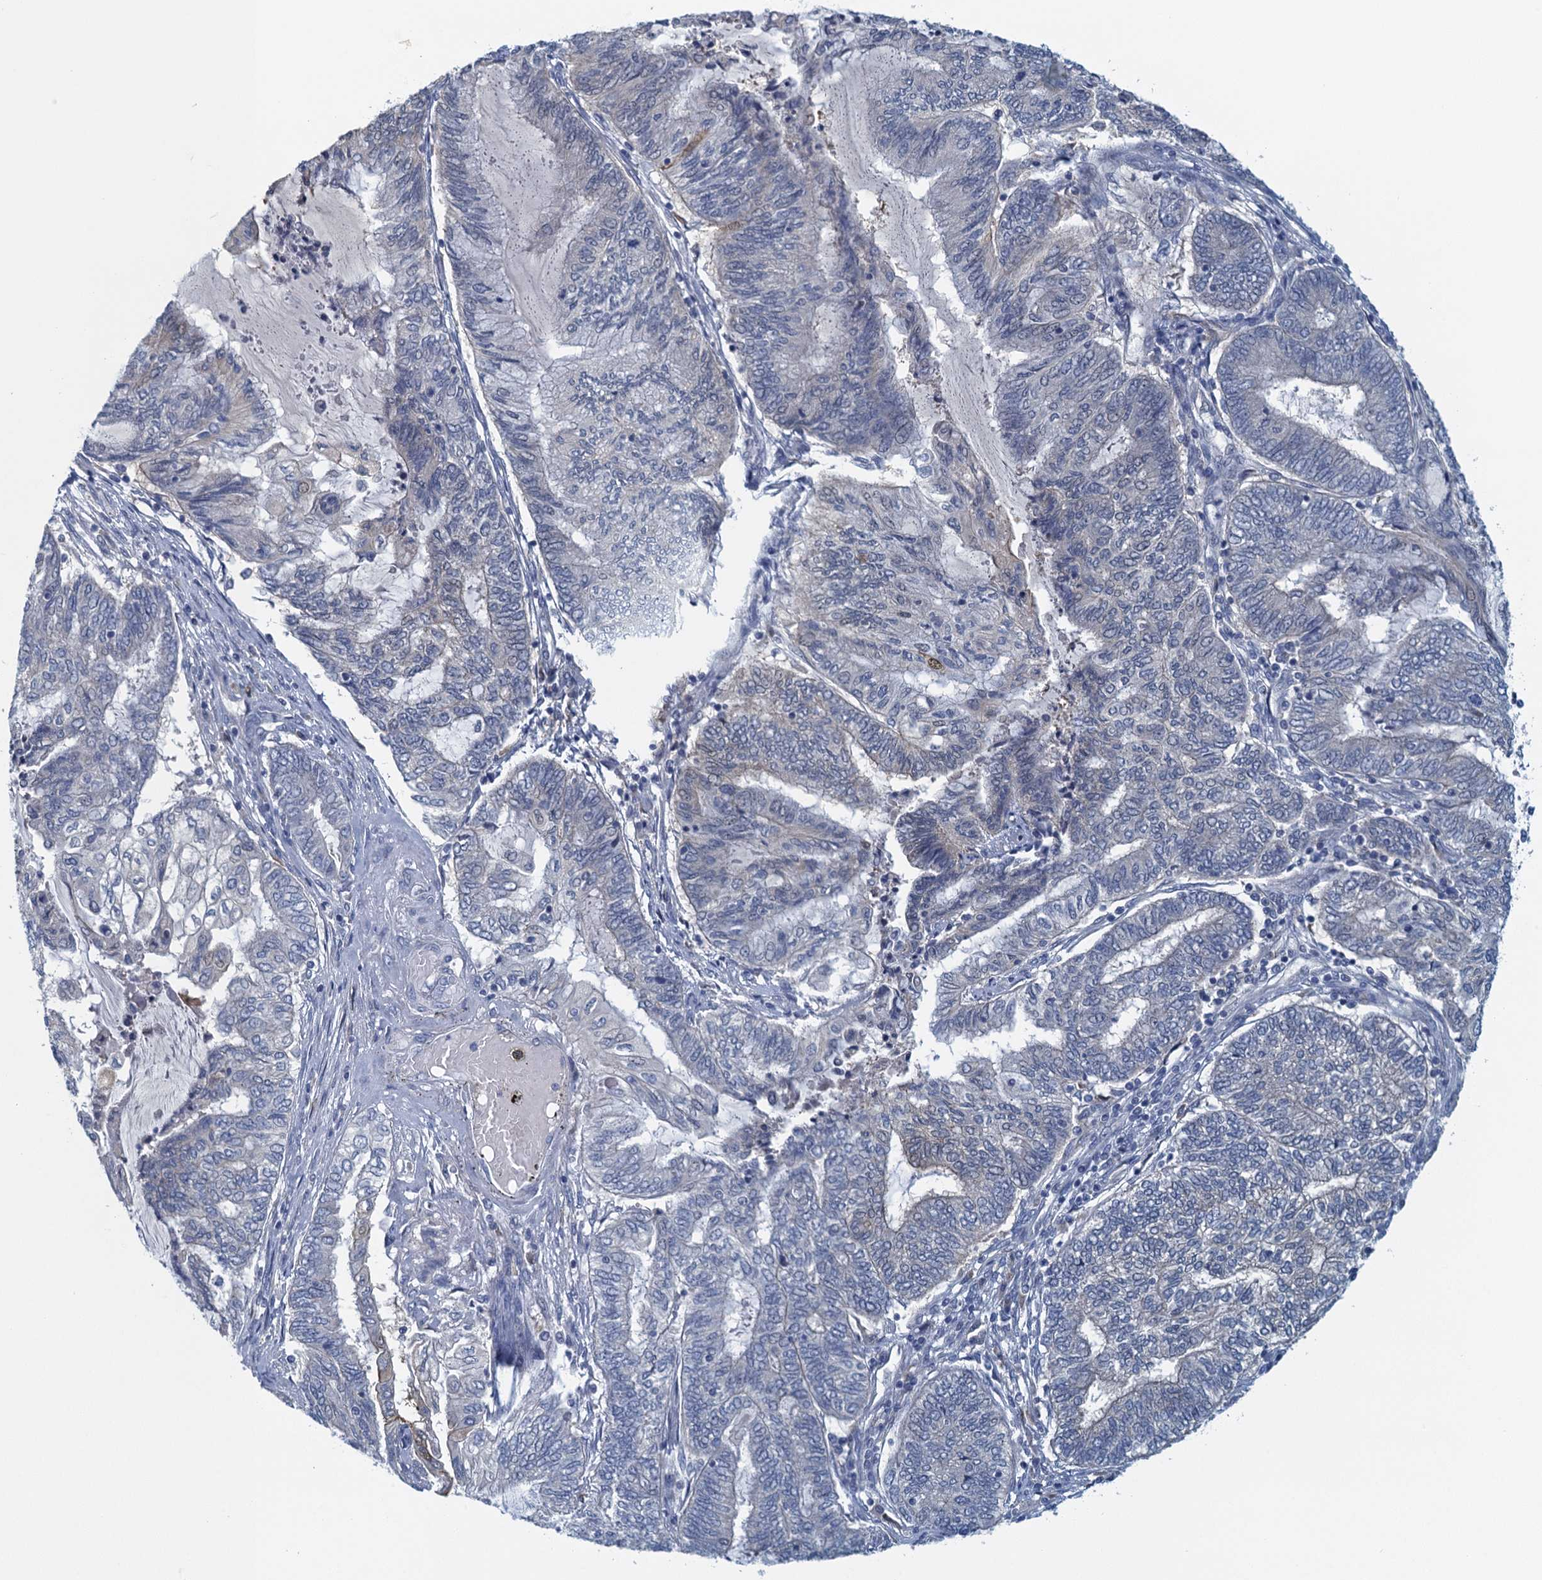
{"staining": {"intensity": "weak", "quantity": "<25%", "location": "cytoplasmic/membranous"}, "tissue": "endometrial cancer", "cell_type": "Tumor cells", "image_type": "cancer", "snomed": [{"axis": "morphology", "description": "Adenocarcinoma, NOS"}, {"axis": "topography", "description": "Uterus"}, {"axis": "topography", "description": "Endometrium"}], "caption": "IHC of human endometrial cancer (adenocarcinoma) reveals no expression in tumor cells.", "gene": "NCKAP1L", "patient": {"sex": "female", "age": 70}}